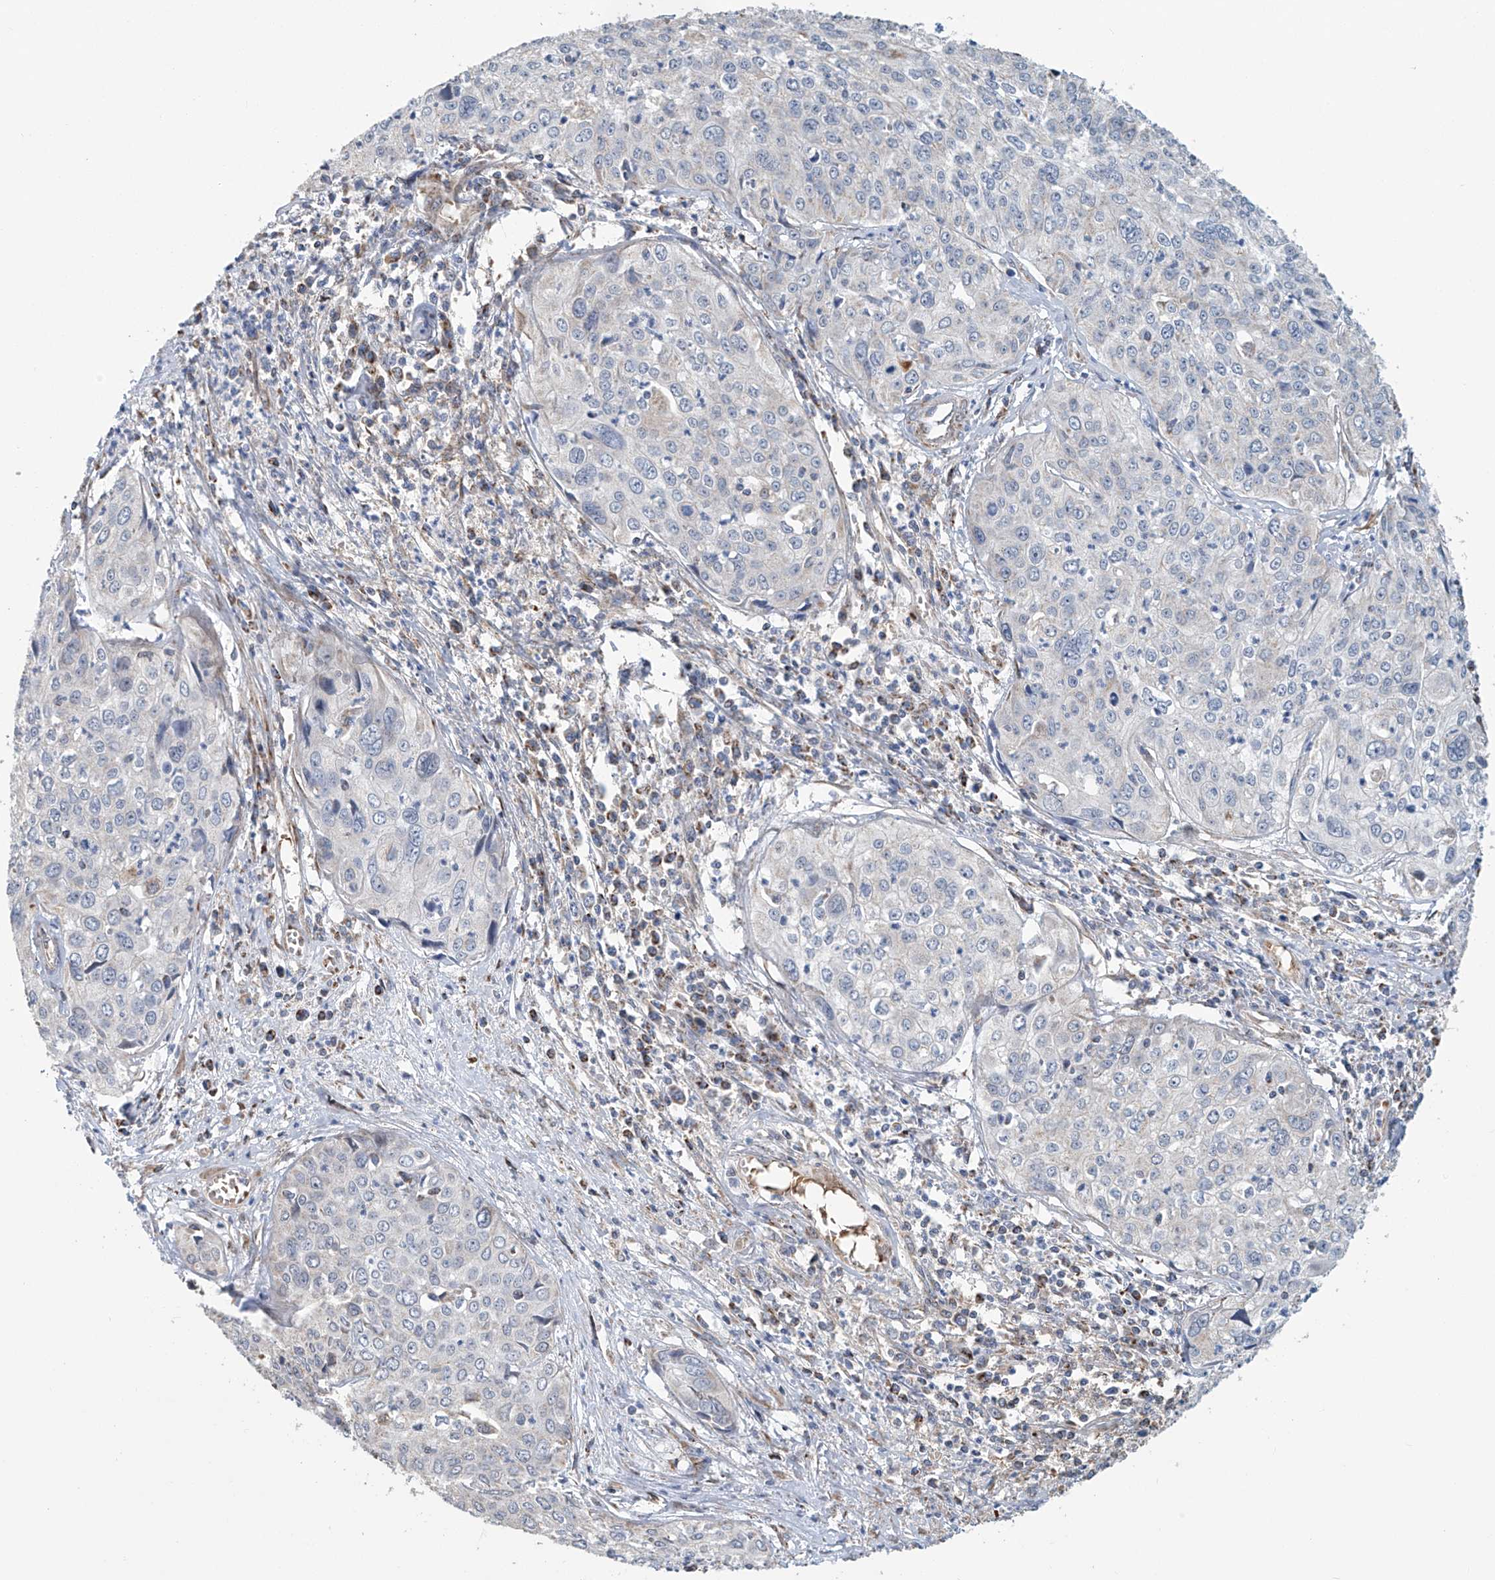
{"staining": {"intensity": "negative", "quantity": "none", "location": "none"}, "tissue": "cervical cancer", "cell_type": "Tumor cells", "image_type": "cancer", "snomed": [{"axis": "morphology", "description": "Squamous cell carcinoma, NOS"}, {"axis": "topography", "description": "Cervix"}], "caption": "Protein analysis of cervical squamous cell carcinoma exhibits no significant expression in tumor cells. The staining was performed using DAB to visualize the protein expression in brown, while the nuclei were stained in blue with hematoxylin (Magnification: 20x).", "gene": "COMMD1", "patient": {"sex": "female", "age": 31}}